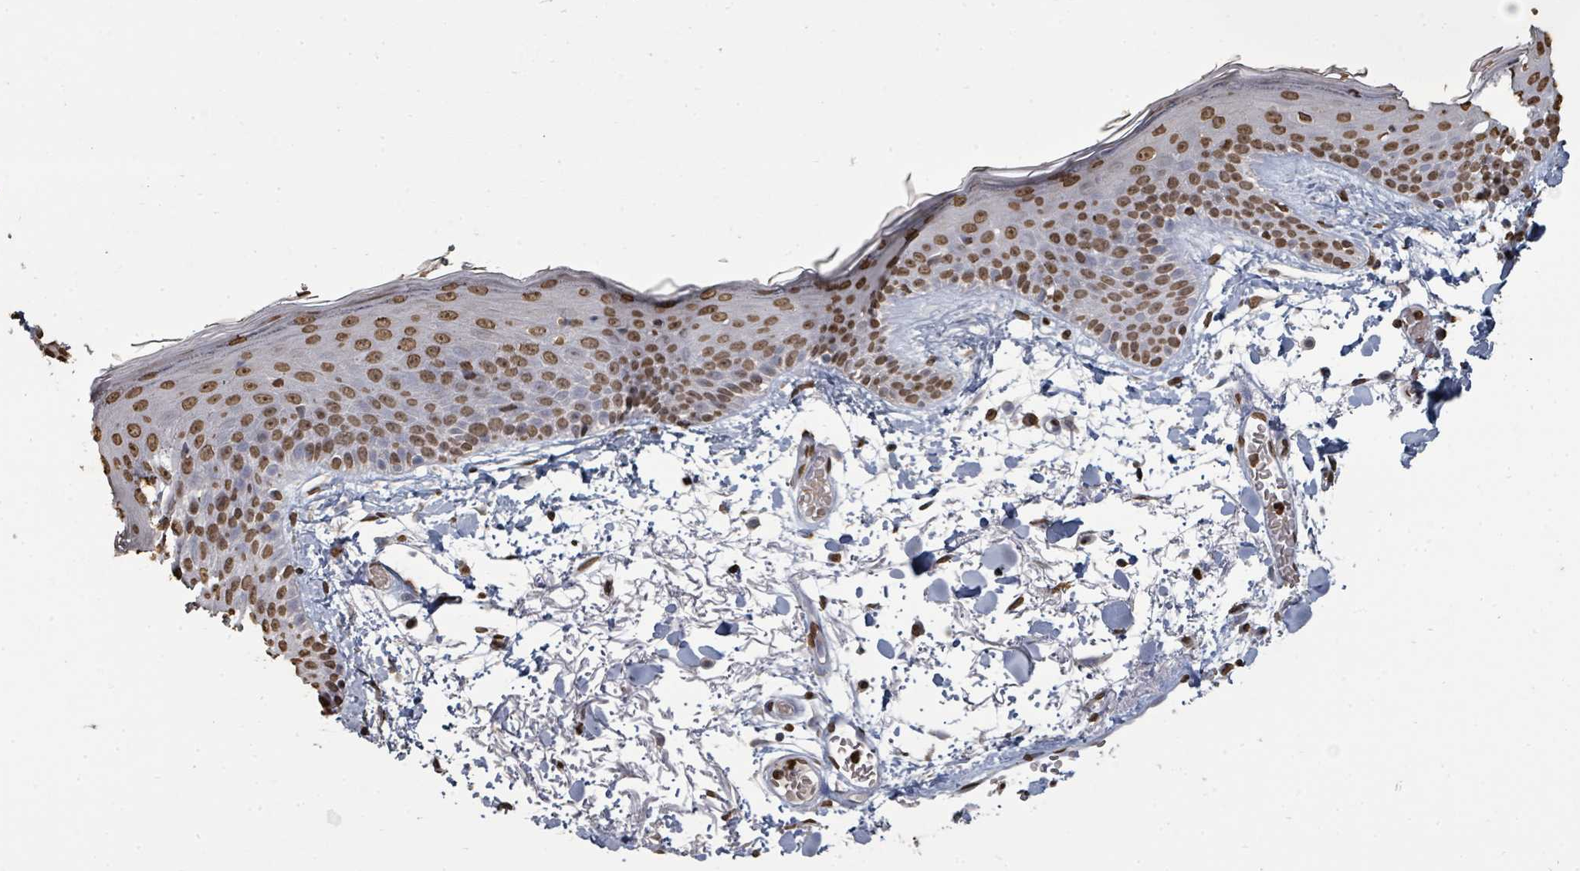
{"staining": {"intensity": "moderate", "quantity": ">75%", "location": "nuclear"}, "tissue": "skin", "cell_type": "Fibroblasts", "image_type": "normal", "snomed": [{"axis": "morphology", "description": "Normal tissue, NOS"}, {"axis": "topography", "description": "Skin"}], "caption": "A high-resolution histopathology image shows IHC staining of benign skin, which demonstrates moderate nuclear staining in approximately >75% of fibroblasts.", "gene": "MRPS12", "patient": {"sex": "male", "age": 79}}